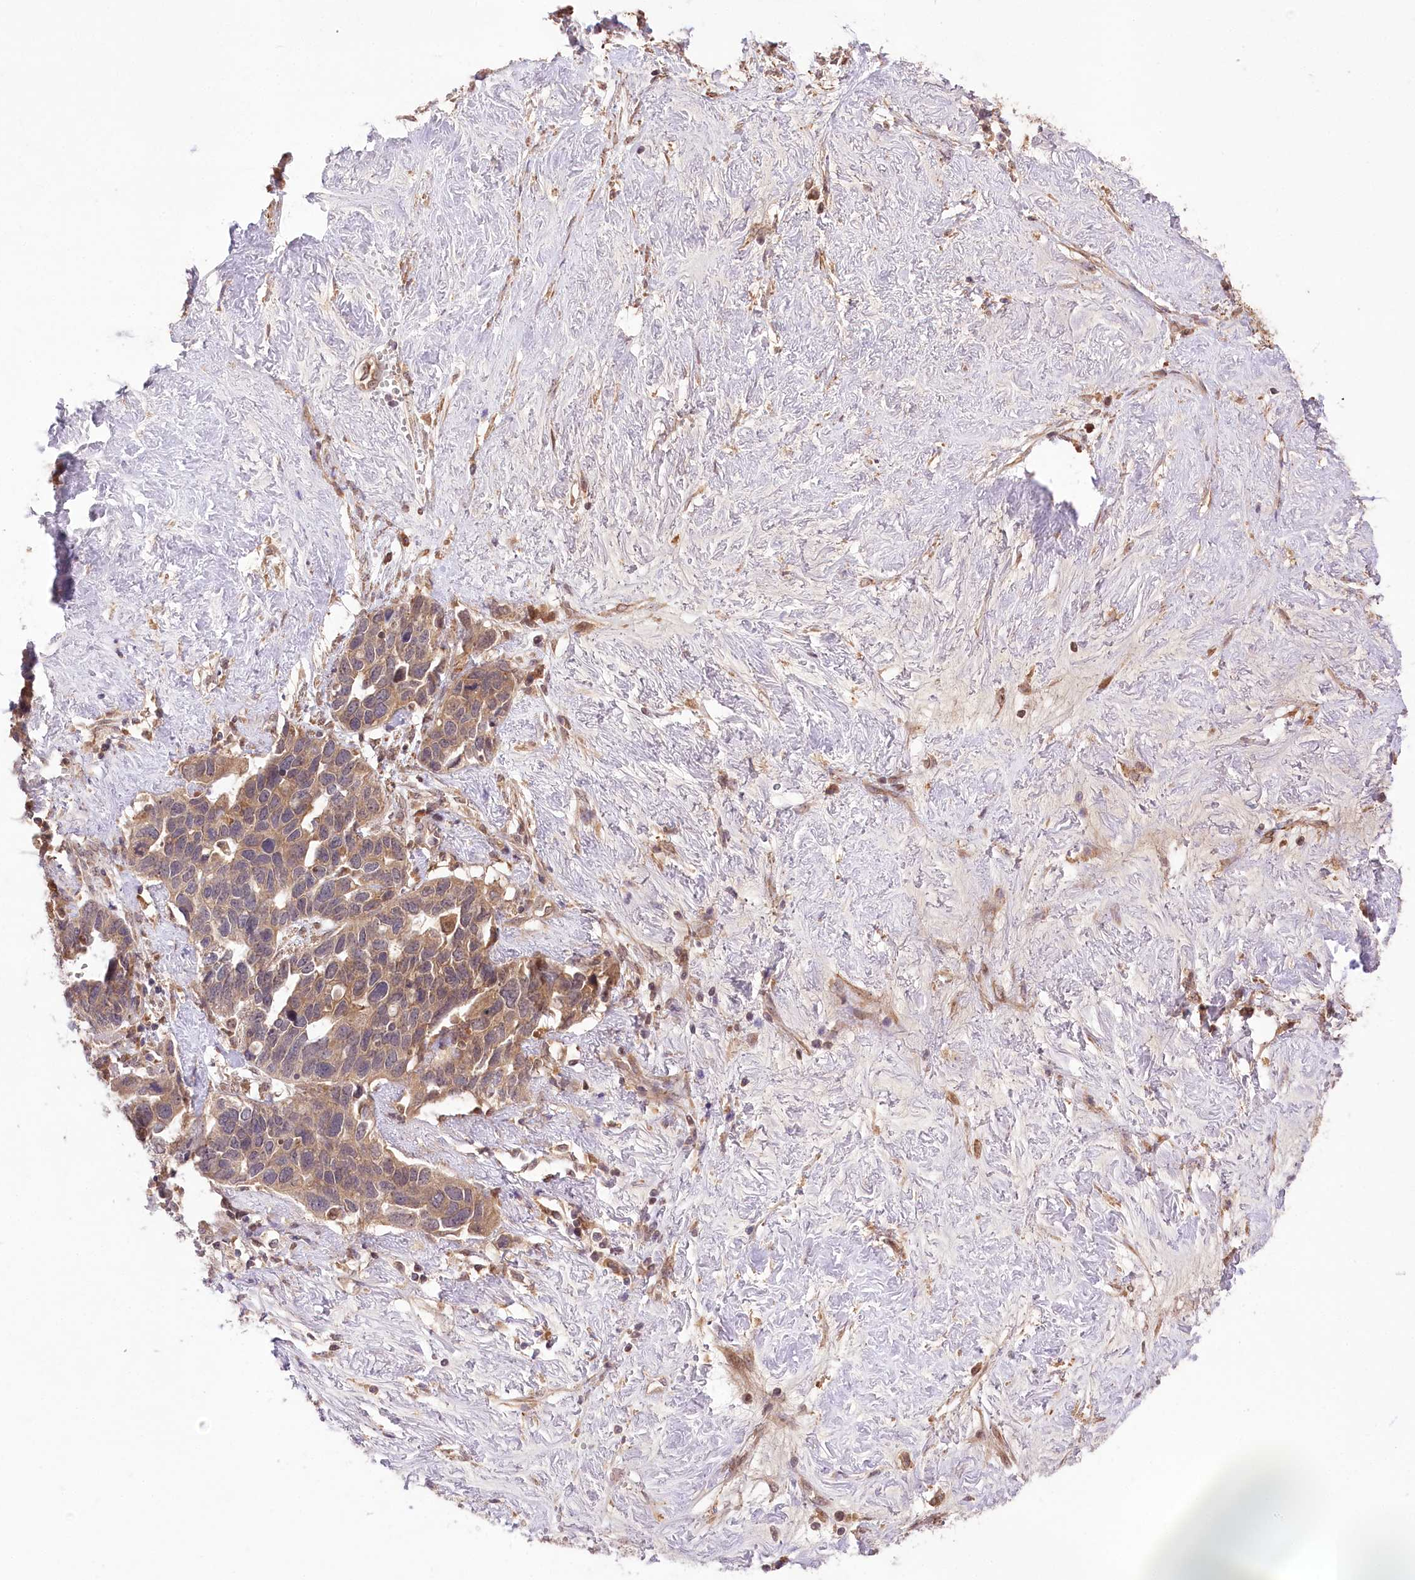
{"staining": {"intensity": "moderate", "quantity": ">75%", "location": "cytoplasmic/membranous"}, "tissue": "ovarian cancer", "cell_type": "Tumor cells", "image_type": "cancer", "snomed": [{"axis": "morphology", "description": "Cystadenocarcinoma, serous, NOS"}, {"axis": "topography", "description": "Ovary"}], "caption": "Tumor cells reveal moderate cytoplasmic/membranous expression in approximately >75% of cells in ovarian cancer.", "gene": "HELT", "patient": {"sex": "female", "age": 54}}